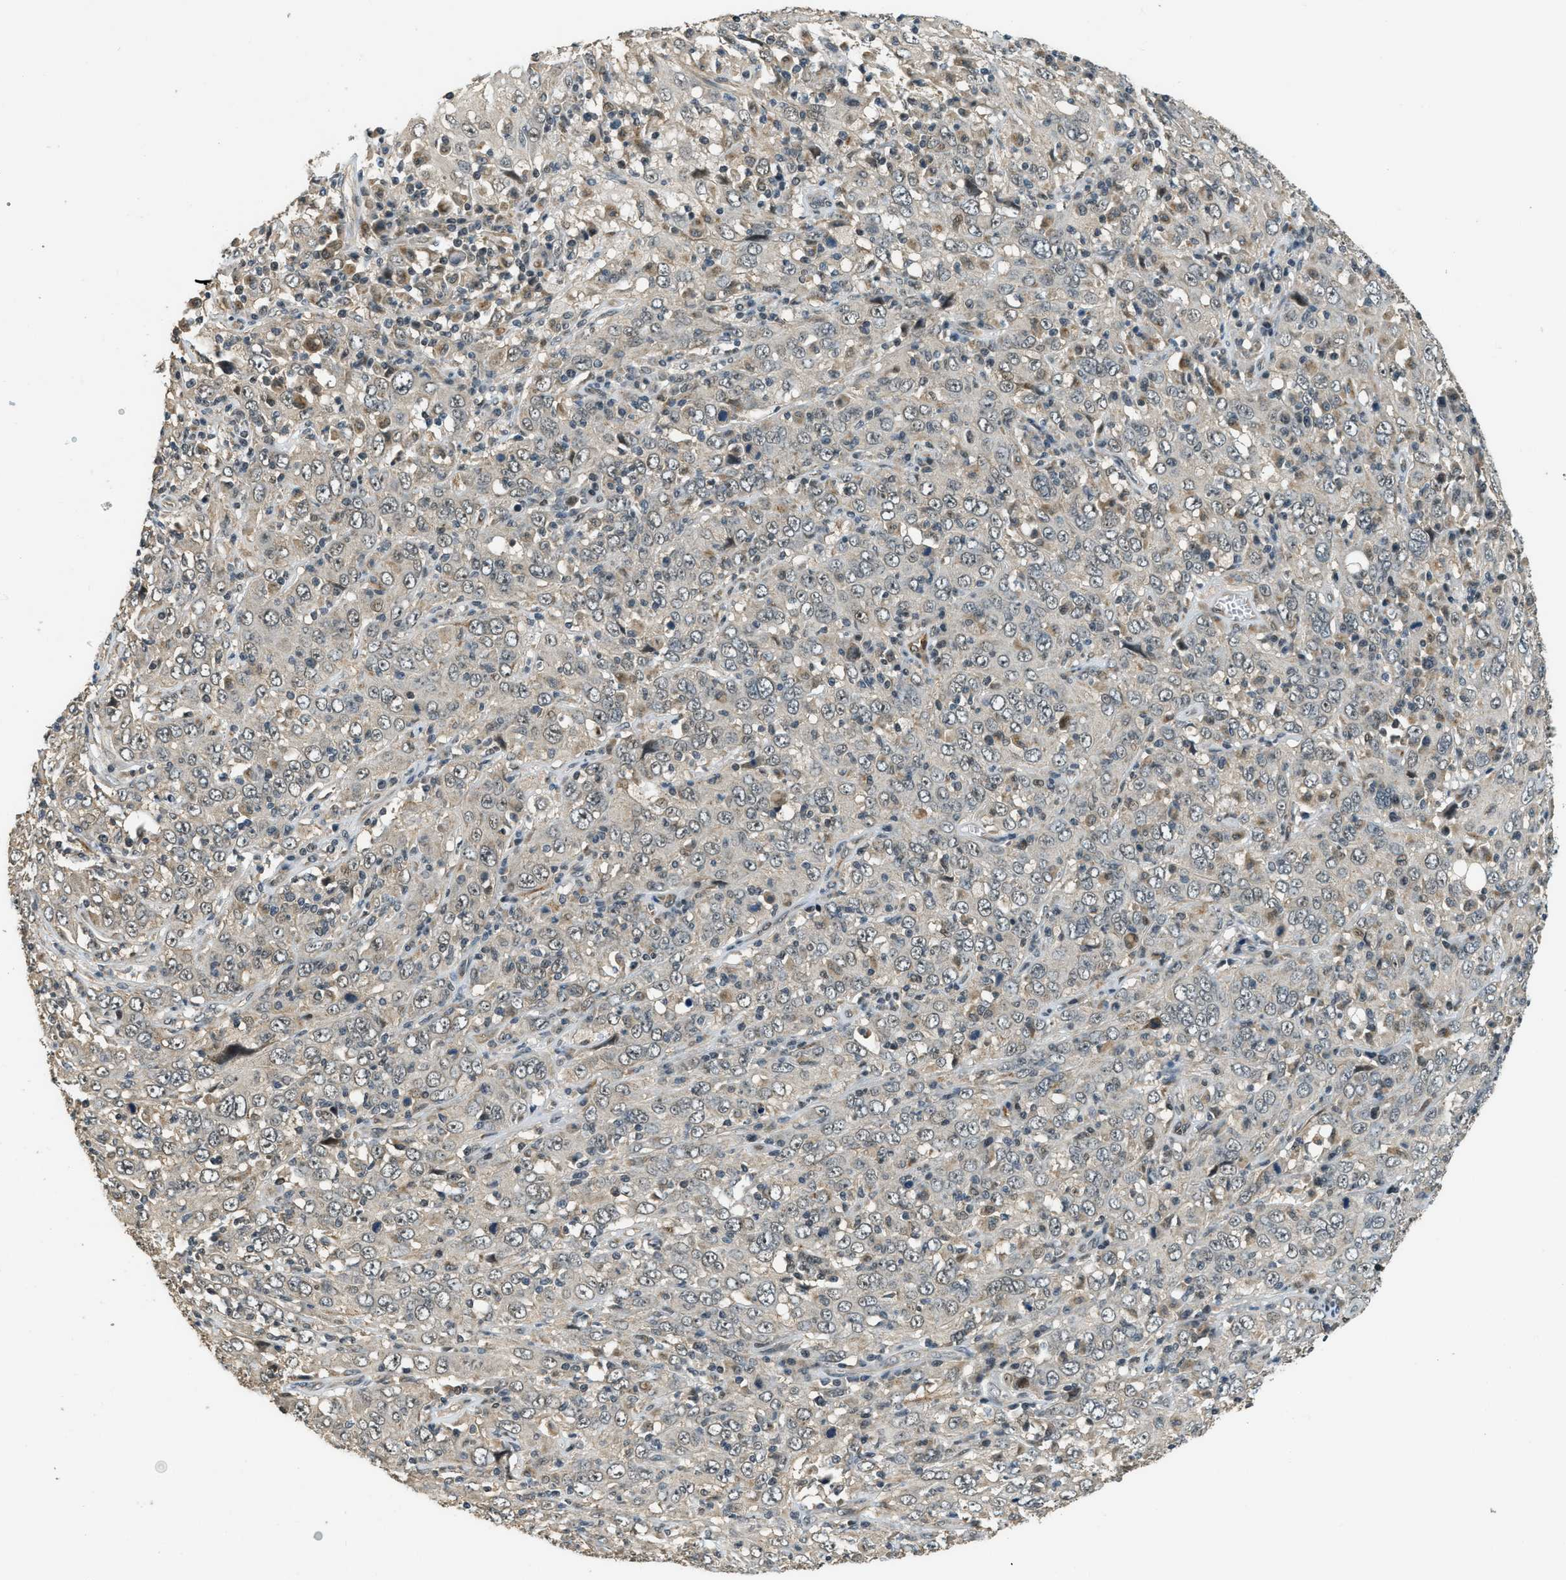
{"staining": {"intensity": "negative", "quantity": "none", "location": "none"}, "tissue": "cervical cancer", "cell_type": "Tumor cells", "image_type": "cancer", "snomed": [{"axis": "morphology", "description": "Squamous cell carcinoma, NOS"}, {"axis": "topography", "description": "Cervix"}], "caption": "Cervical cancer was stained to show a protein in brown. There is no significant expression in tumor cells.", "gene": "MED21", "patient": {"sex": "female", "age": 46}}